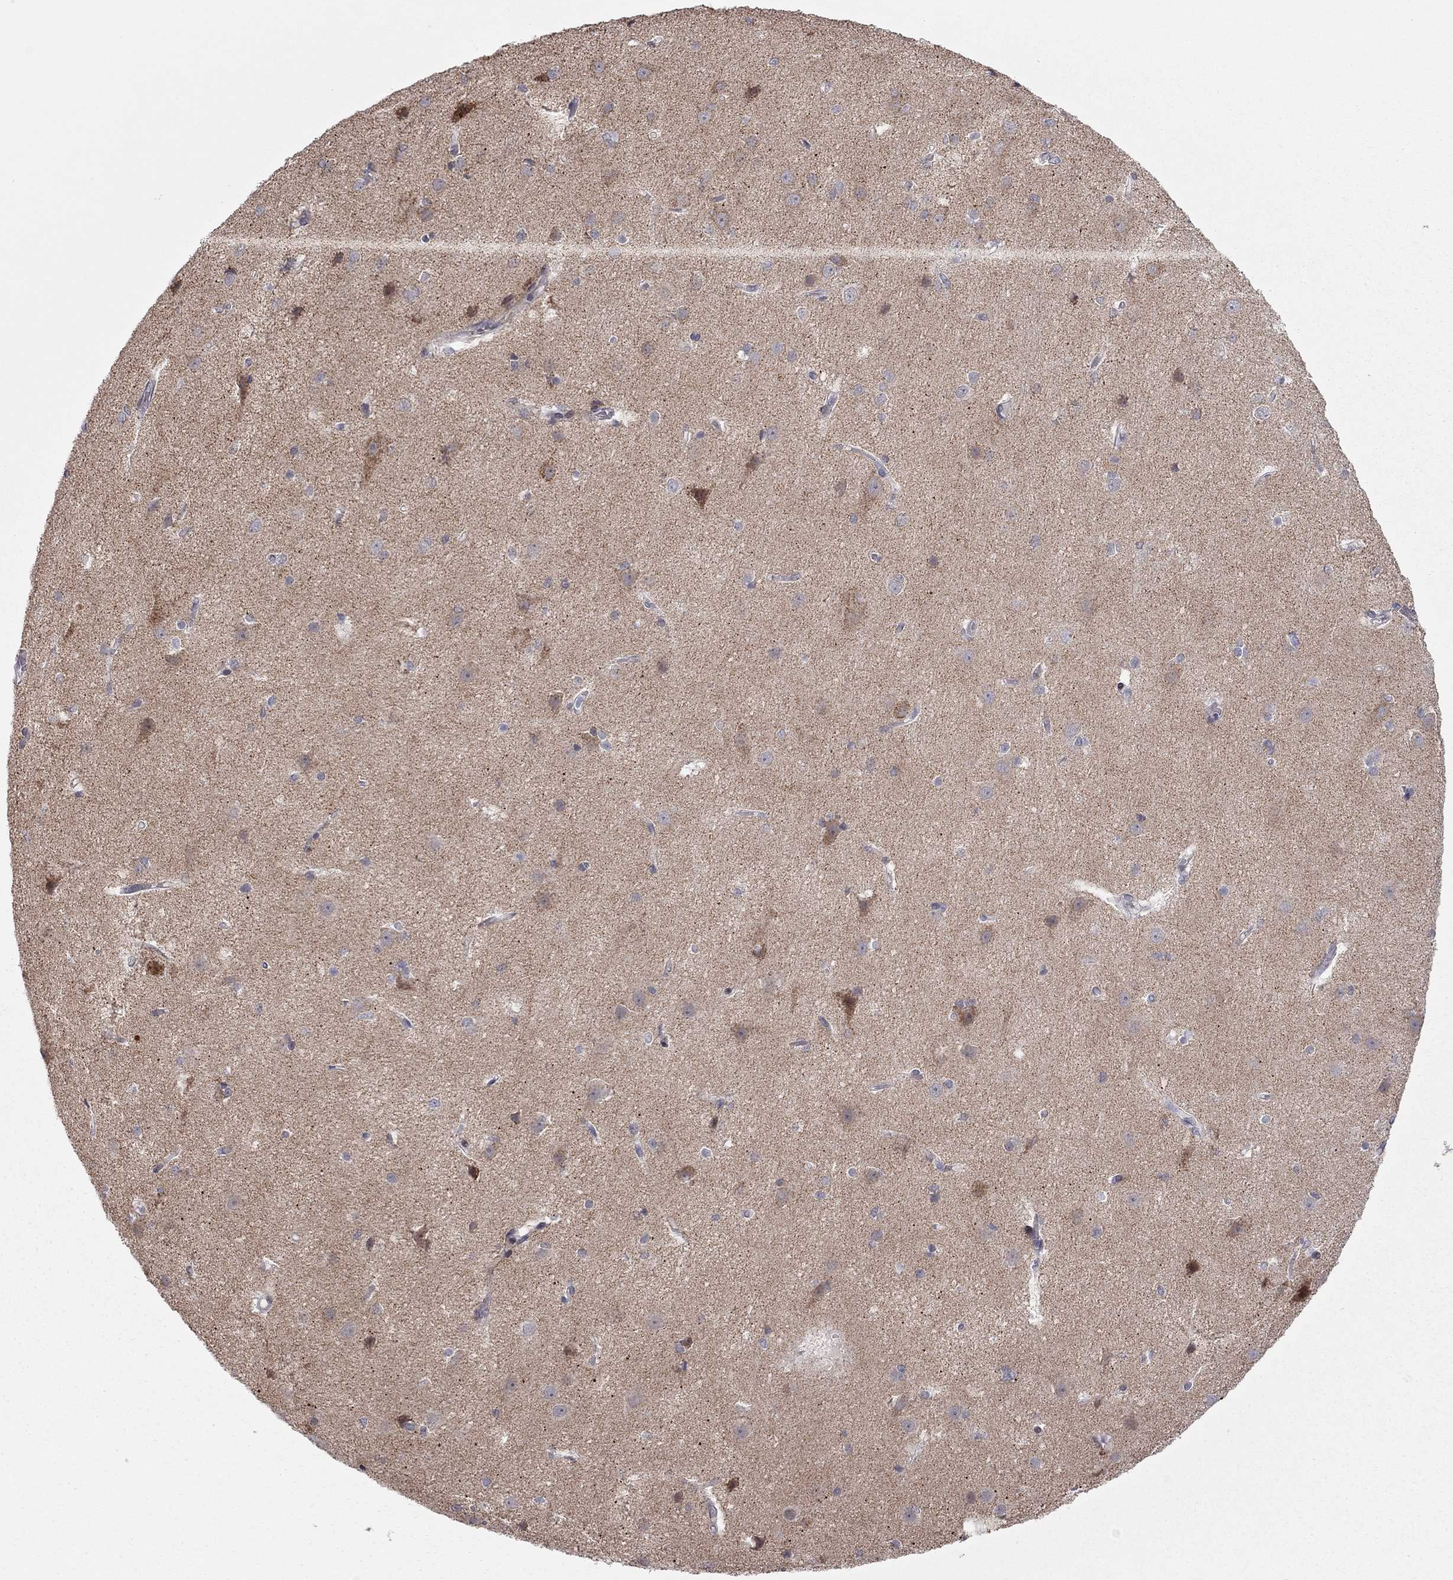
{"staining": {"intensity": "negative", "quantity": "none", "location": "none"}, "tissue": "cerebral cortex", "cell_type": "Endothelial cells", "image_type": "normal", "snomed": [{"axis": "morphology", "description": "Normal tissue, NOS"}, {"axis": "topography", "description": "Cerebral cortex"}], "caption": "Immunohistochemical staining of benign cerebral cortex reveals no significant positivity in endothelial cells.", "gene": "MC3R", "patient": {"sex": "male", "age": 37}}